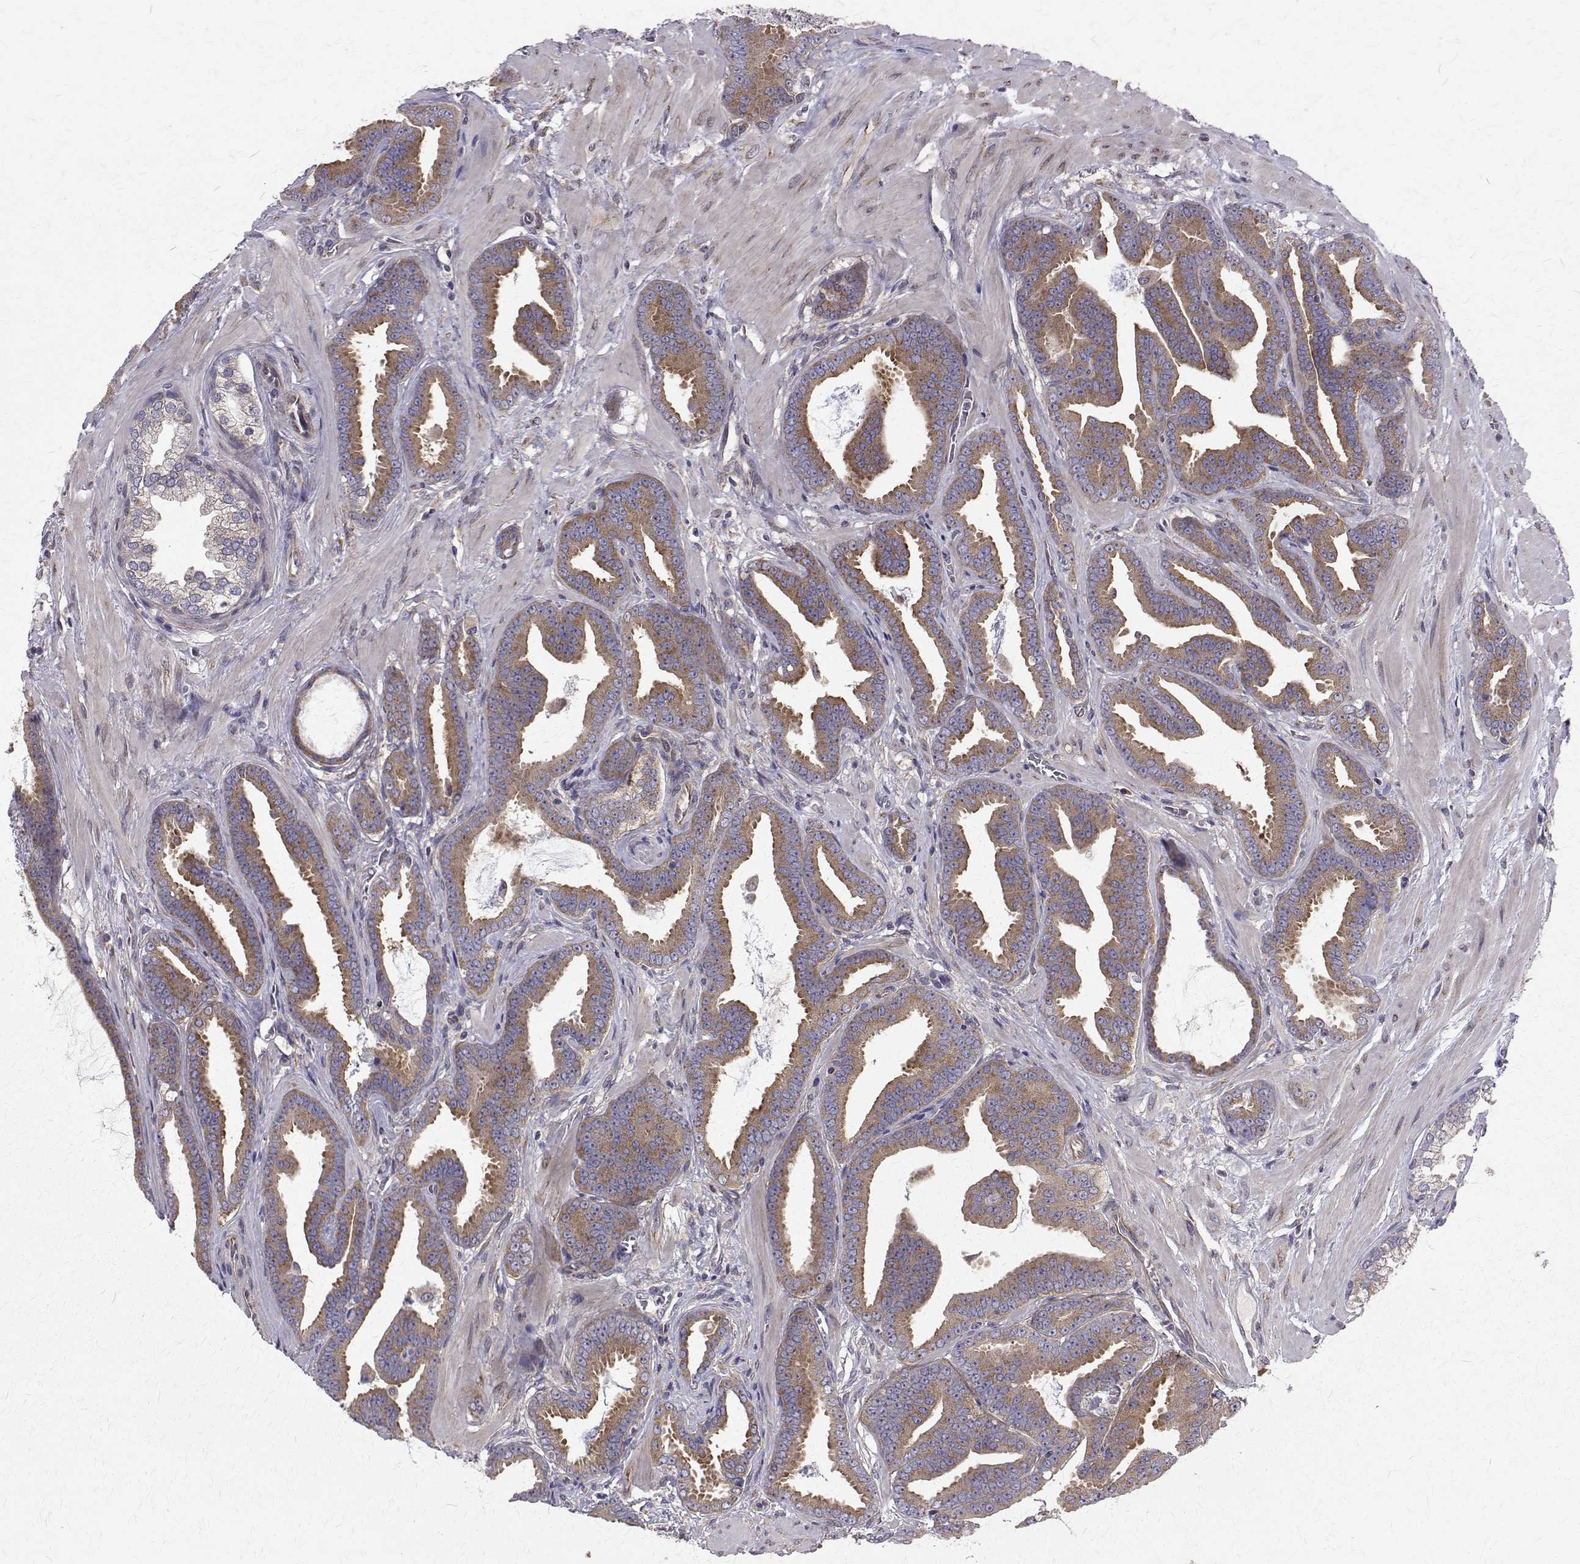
{"staining": {"intensity": "moderate", "quantity": ">75%", "location": "cytoplasmic/membranous"}, "tissue": "prostate cancer", "cell_type": "Tumor cells", "image_type": "cancer", "snomed": [{"axis": "morphology", "description": "Adenocarcinoma, Low grade"}, {"axis": "topography", "description": "Prostate"}], "caption": "Tumor cells demonstrate medium levels of moderate cytoplasmic/membranous expression in approximately >75% of cells in human prostate cancer (low-grade adenocarcinoma).", "gene": "ARFGAP1", "patient": {"sex": "male", "age": 63}}